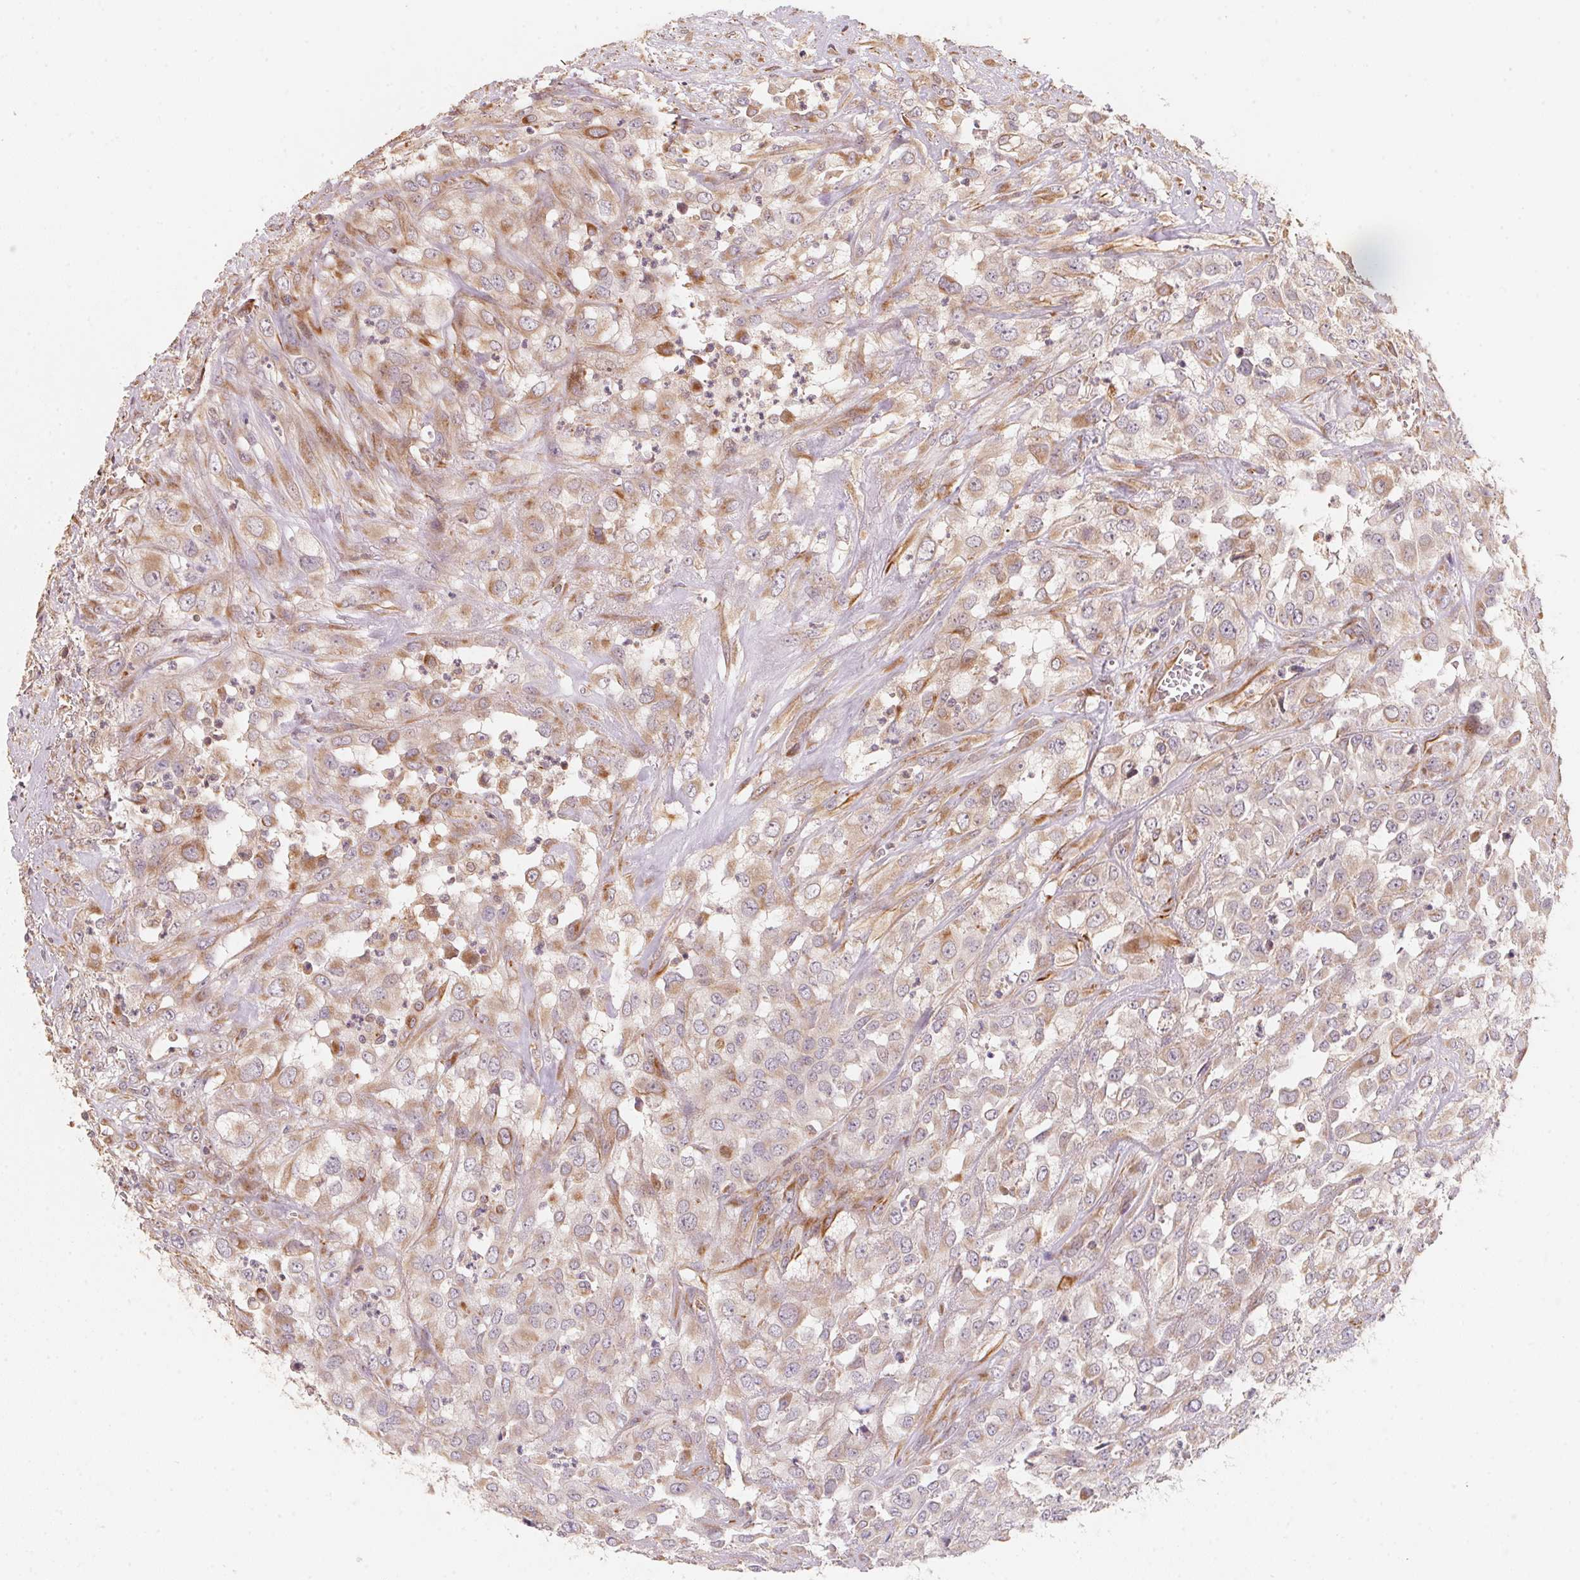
{"staining": {"intensity": "moderate", "quantity": "<25%", "location": "cytoplasmic/membranous"}, "tissue": "urothelial cancer", "cell_type": "Tumor cells", "image_type": "cancer", "snomed": [{"axis": "morphology", "description": "Urothelial carcinoma, High grade"}, {"axis": "topography", "description": "Urinary bladder"}], "caption": "Immunohistochemical staining of human urothelial cancer demonstrates low levels of moderate cytoplasmic/membranous expression in about <25% of tumor cells. (Brightfield microscopy of DAB IHC at high magnification).", "gene": "TSPAN12", "patient": {"sex": "male", "age": 67}}